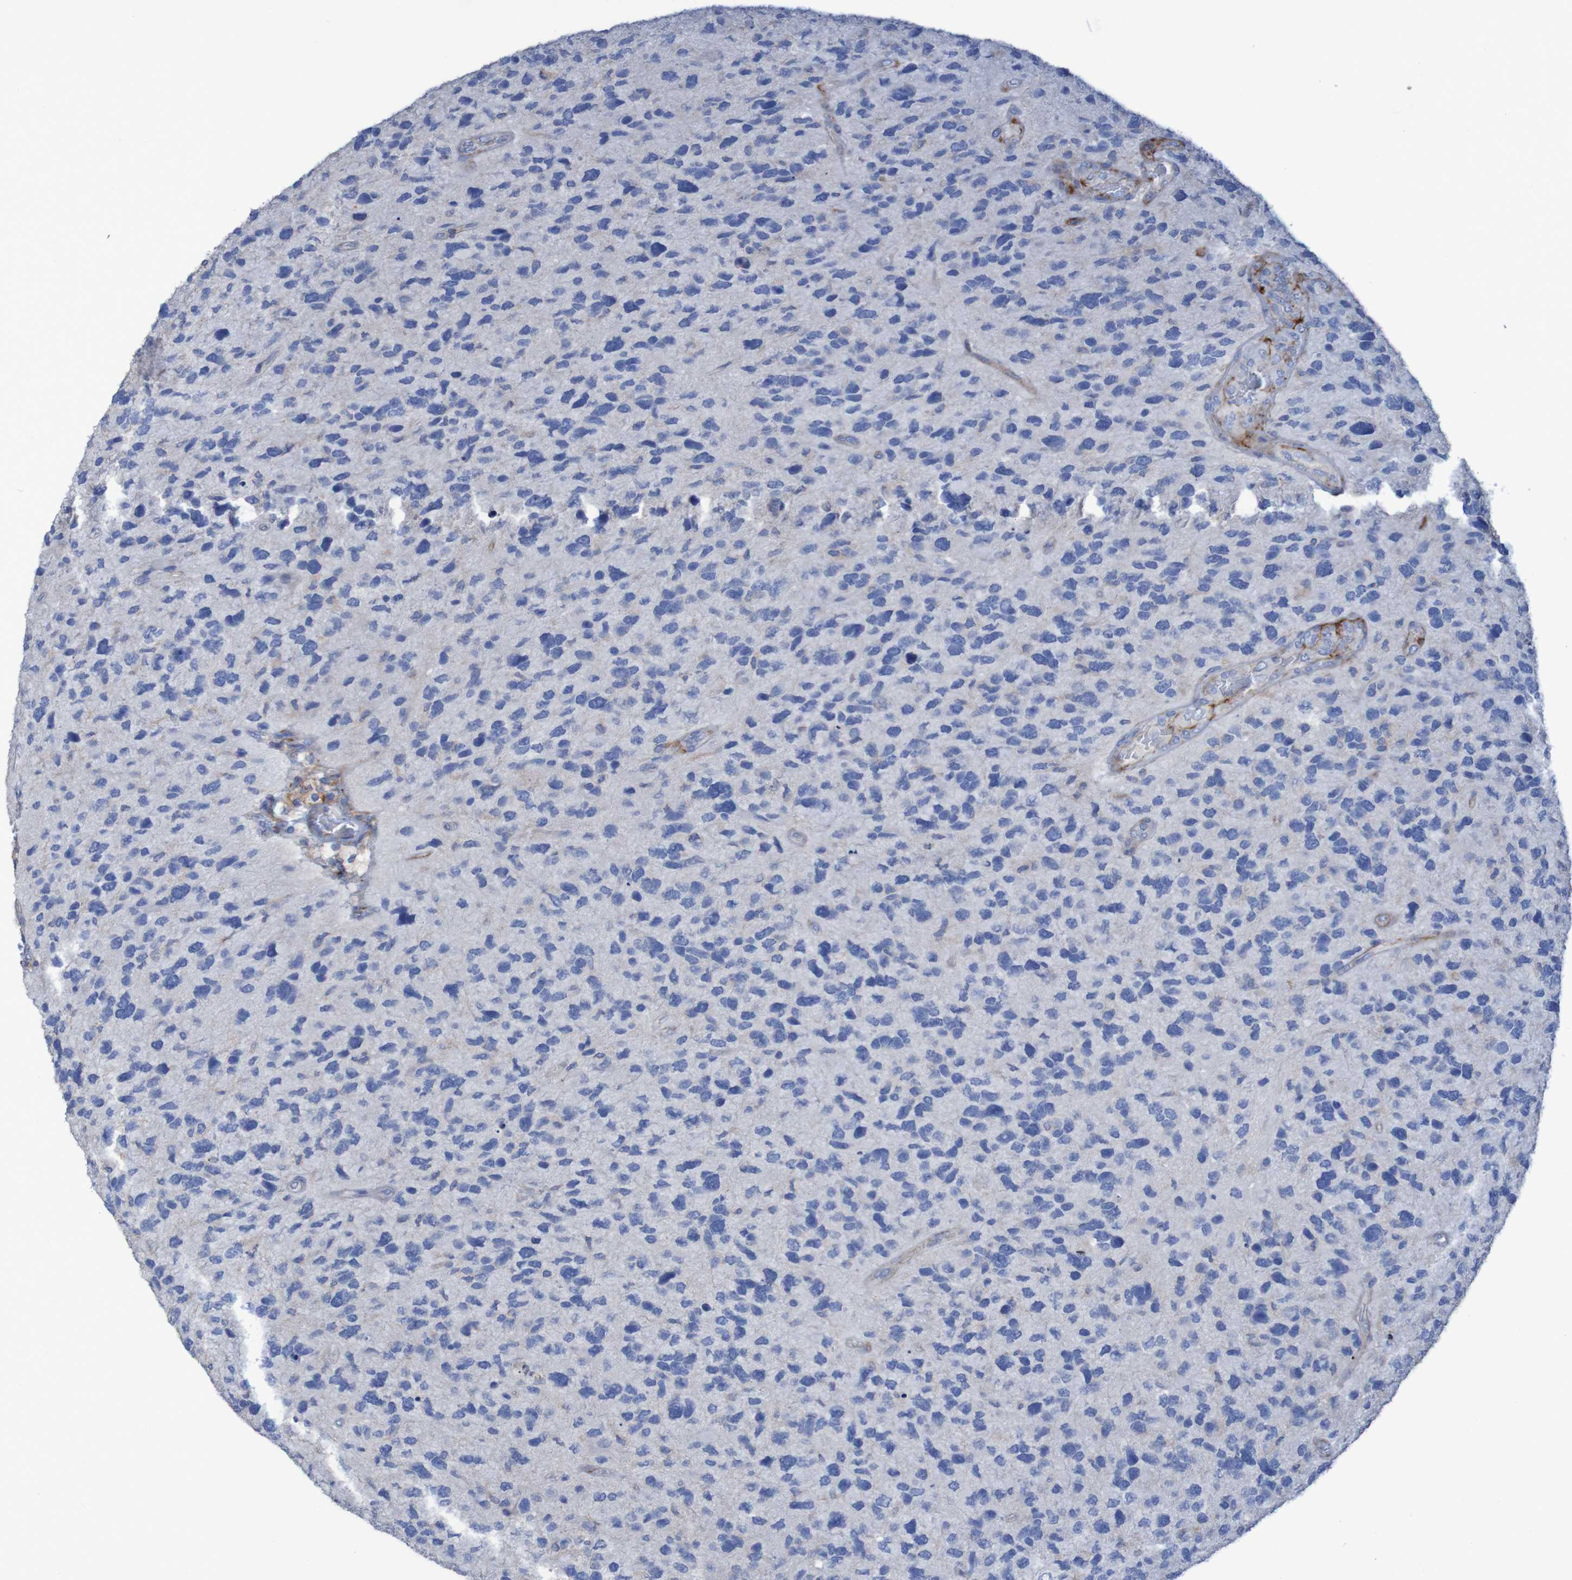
{"staining": {"intensity": "negative", "quantity": "none", "location": "none"}, "tissue": "glioma", "cell_type": "Tumor cells", "image_type": "cancer", "snomed": [{"axis": "morphology", "description": "Glioma, malignant, High grade"}, {"axis": "topography", "description": "Brain"}], "caption": "Malignant high-grade glioma stained for a protein using immunohistochemistry demonstrates no staining tumor cells.", "gene": "RNF182", "patient": {"sex": "female", "age": 58}}